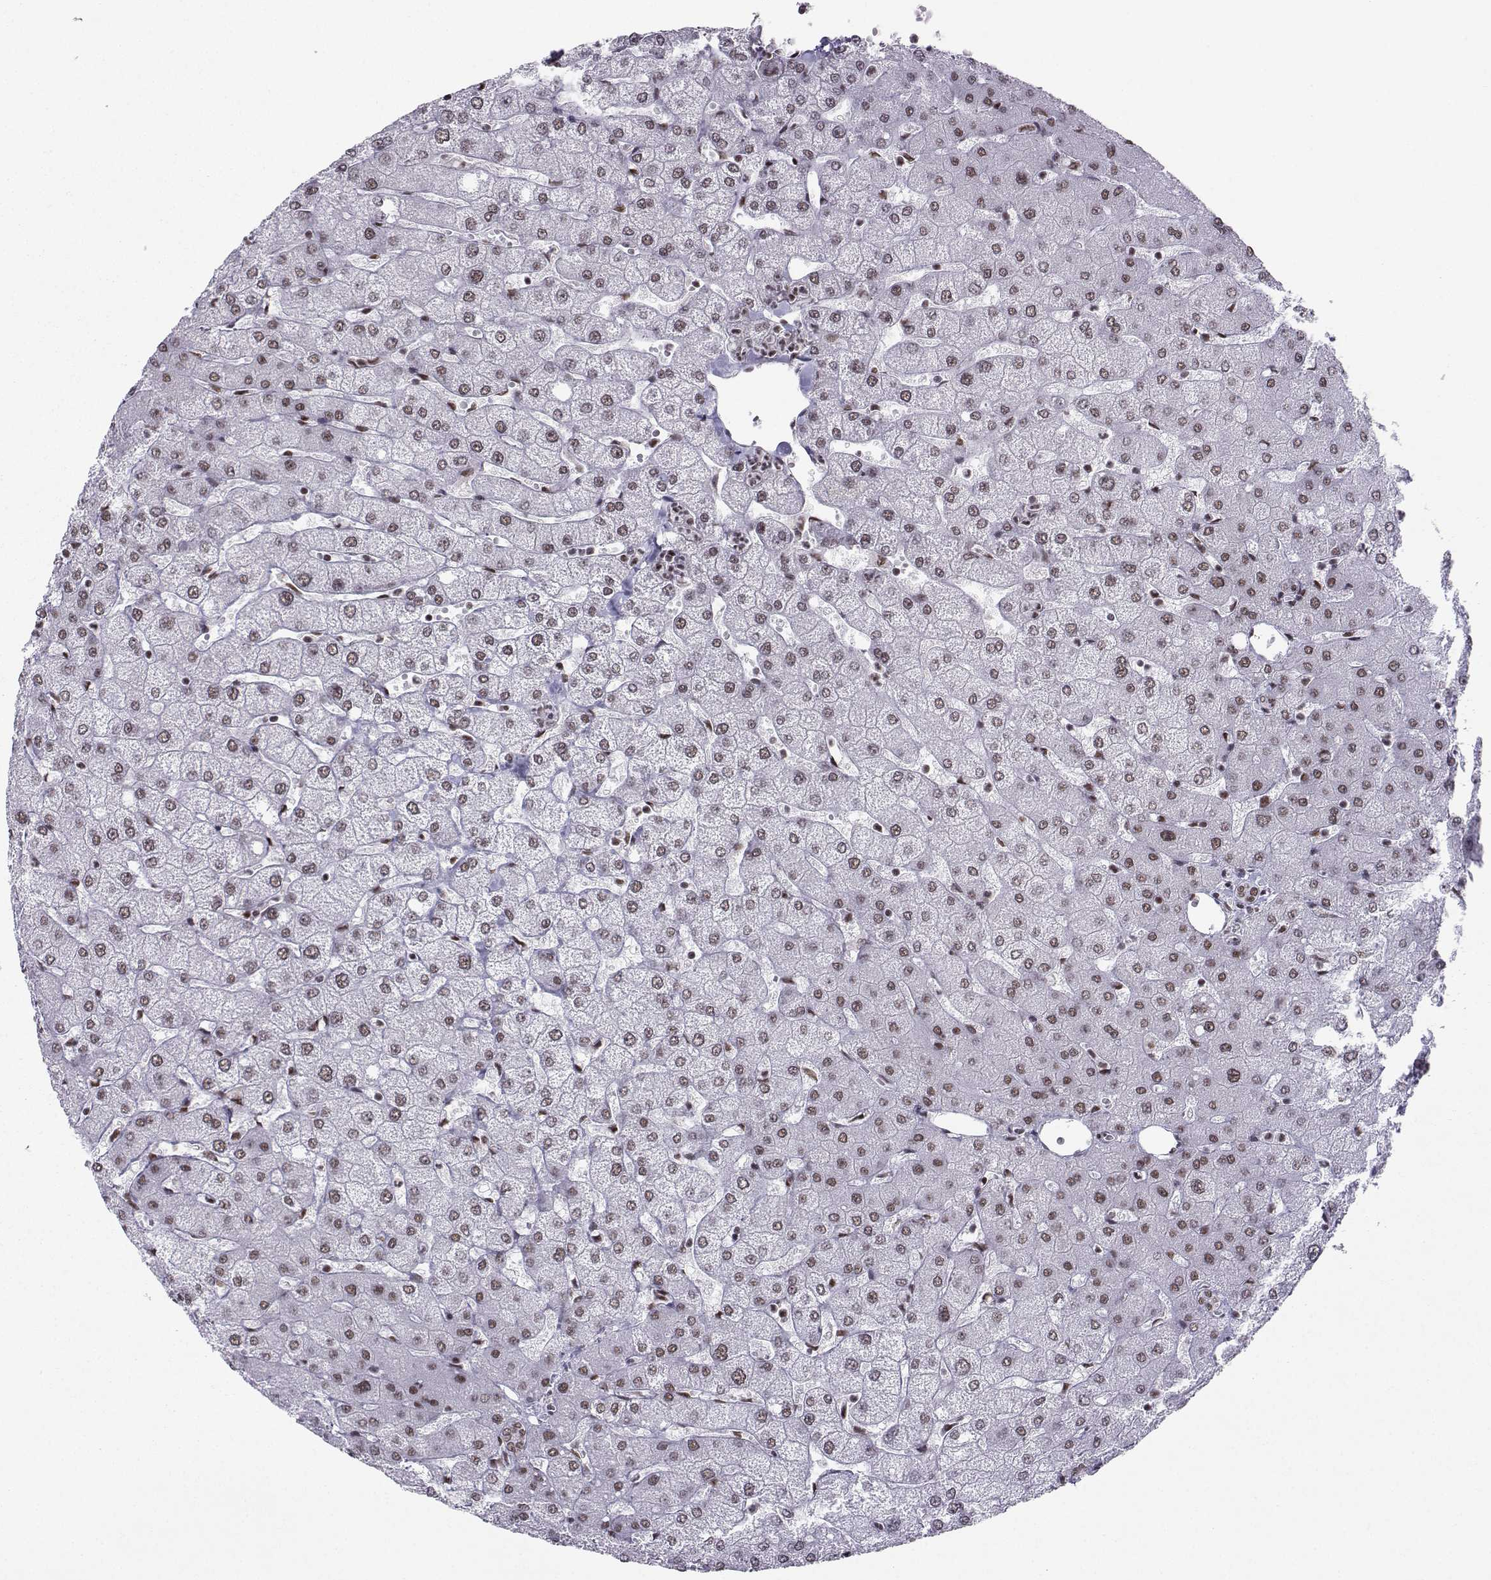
{"staining": {"intensity": "moderate", "quantity": ">75%", "location": "nuclear"}, "tissue": "liver", "cell_type": "Cholangiocytes", "image_type": "normal", "snomed": [{"axis": "morphology", "description": "Normal tissue, NOS"}, {"axis": "topography", "description": "Liver"}], "caption": "IHC micrograph of normal liver: human liver stained using immunohistochemistry (IHC) demonstrates medium levels of moderate protein expression localized specifically in the nuclear of cholangiocytes, appearing as a nuclear brown color.", "gene": "SNRPB2", "patient": {"sex": "female", "age": 54}}